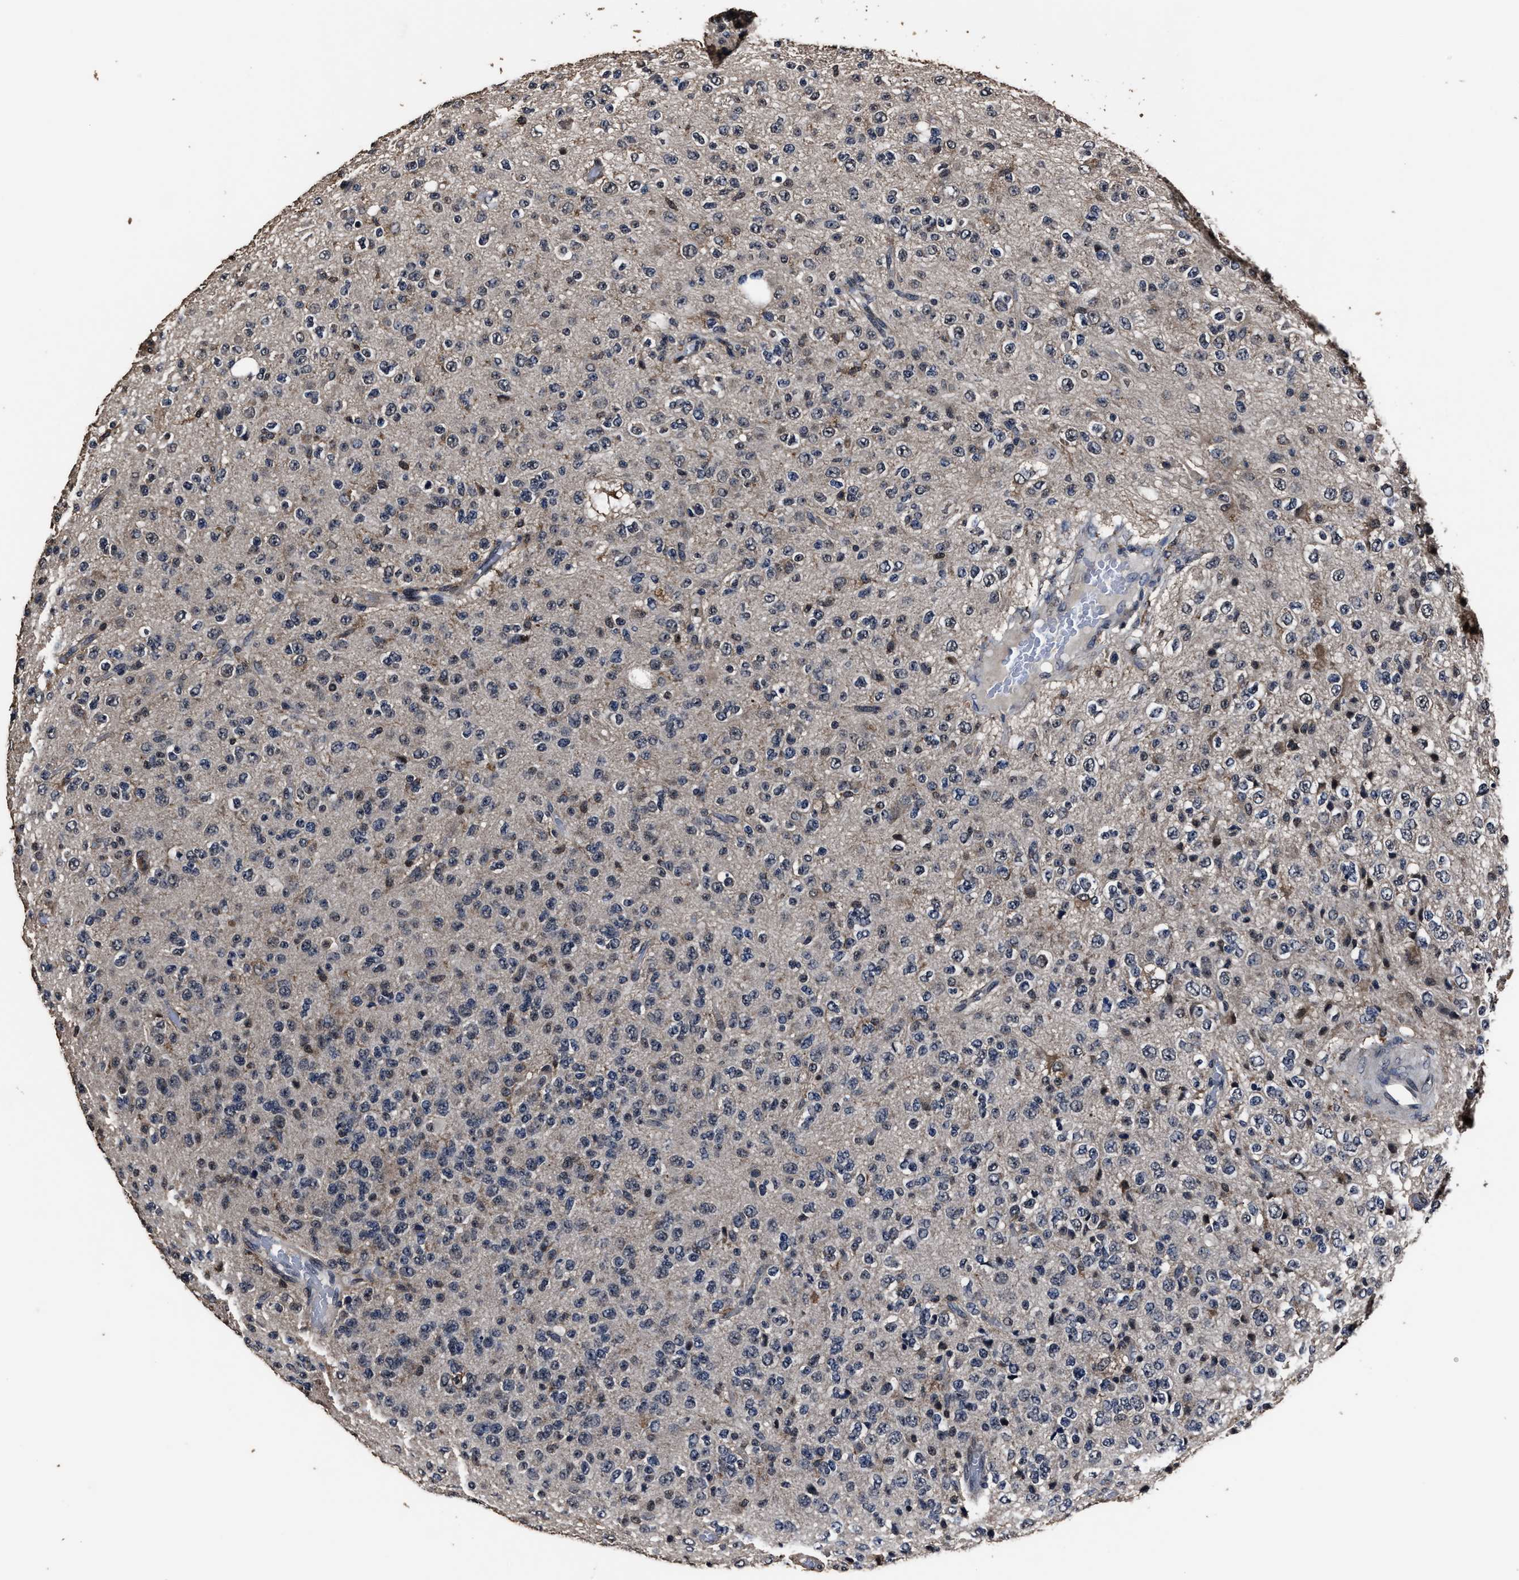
{"staining": {"intensity": "negative", "quantity": "none", "location": "none"}, "tissue": "glioma", "cell_type": "Tumor cells", "image_type": "cancer", "snomed": [{"axis": "morphology", "description": "Glioma, malignant, High grade"}, {"axis": "topography", "description": "pancreas cauda"}], "caption": "DAB (3,3'-diaminobenzidine) immunohistochemical staining of glioma demonstrates no significant staining in tumor cells.", "gene": "RSBN1L", "patient": {"sex": "male", "age": 60}}